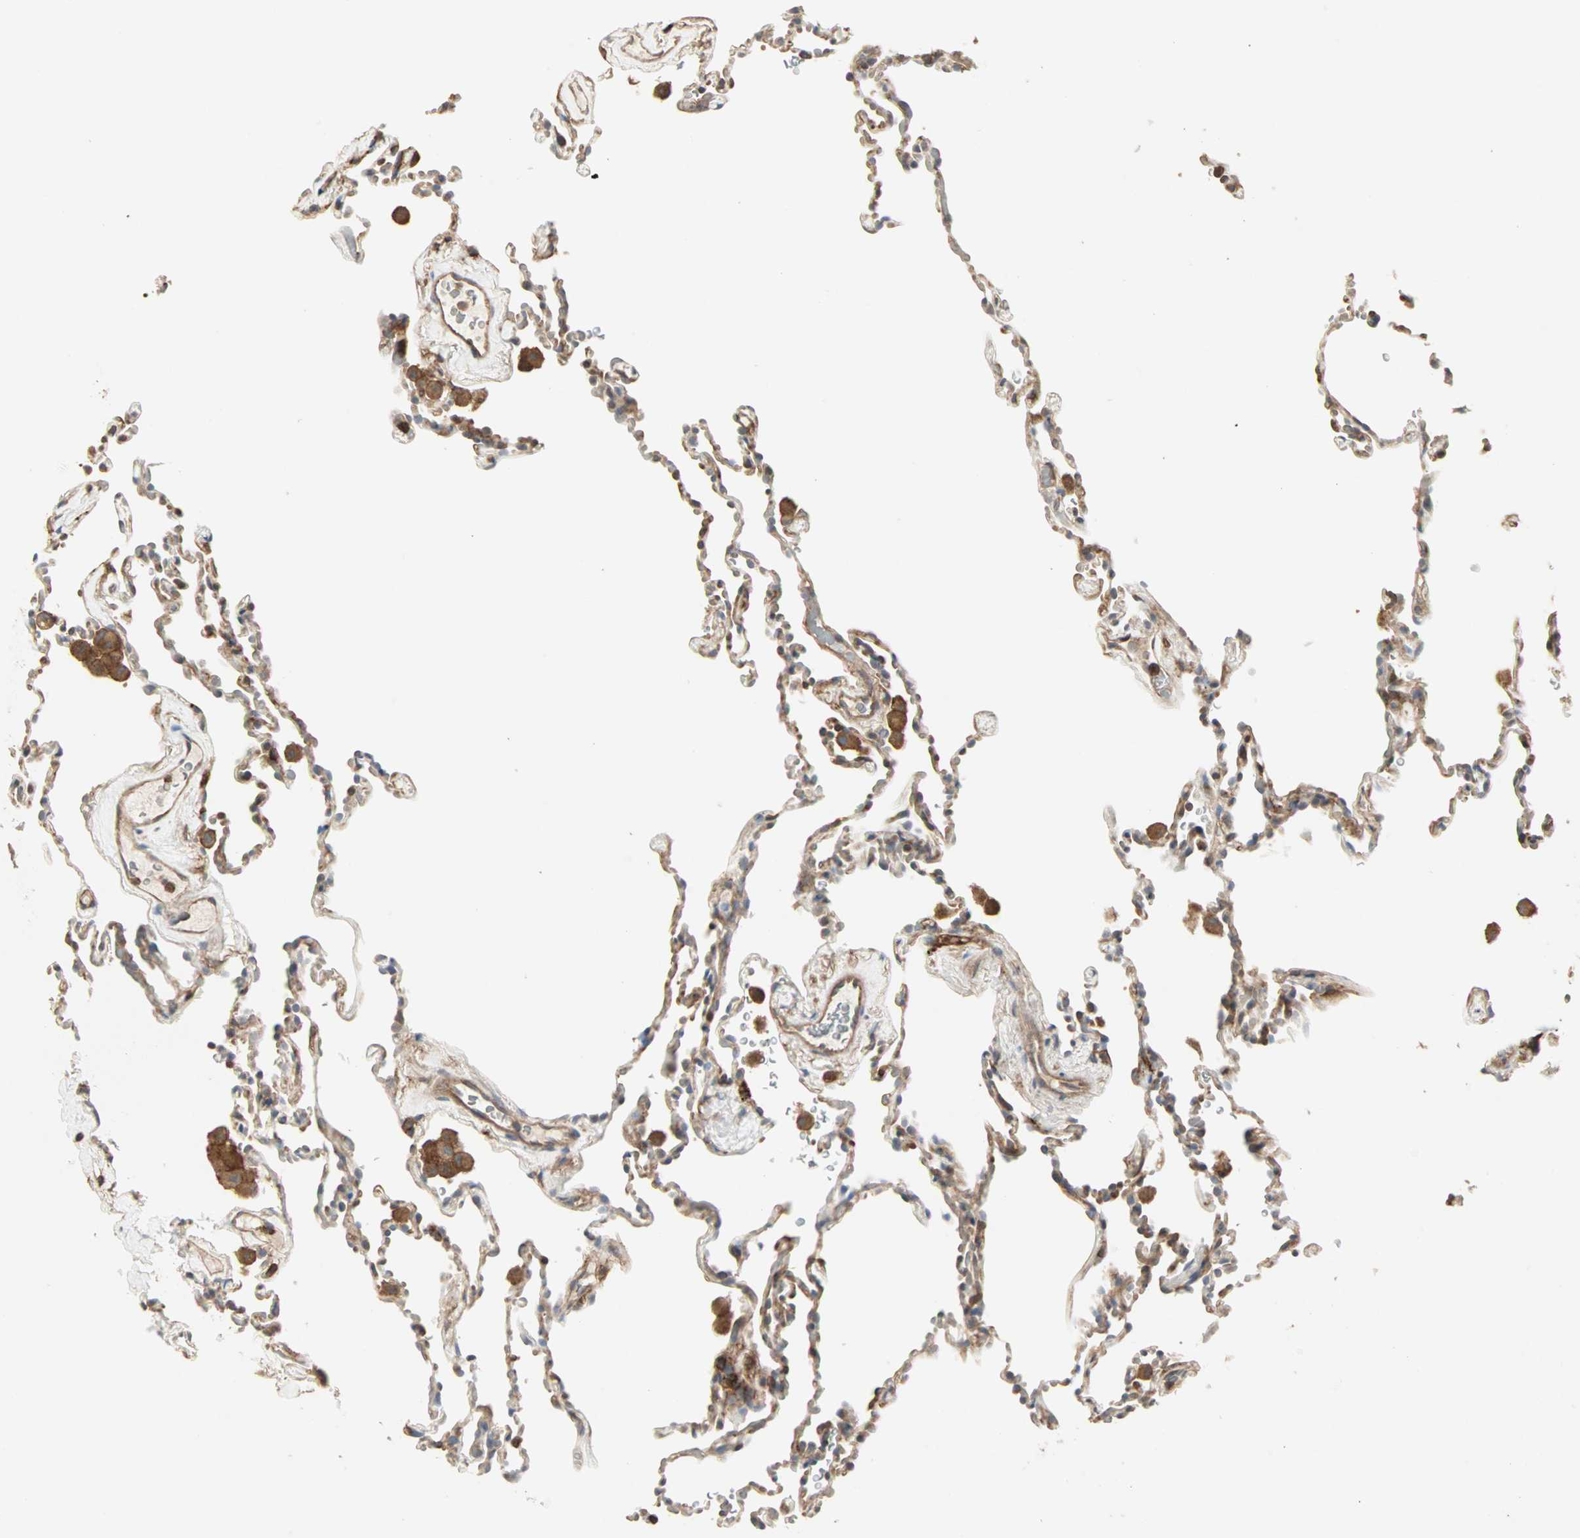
{"staining": {"intensity": "moderate", "quantity": ">75%", "location": "cytoplasmic/membranous"}, "tissue": "lung", "cell_type": "Alveolar cells", "image_type": "normal", "snomed": [{"axis": "morphology", "description": "Normal tissue, NOS"}, {"axis": "morphology", "description": "Soft tissue tumor metastatic"}, {"axis": "topography", "description": "Lung"}], "caption": "Immunohistochemical staining of benign lung demonstrates moderate cytoplasmic/membranous protein positivity in about >75% of alveolar cells.", "gene": "GNAI2", "patient": {"sex": "male", "age": 59}}